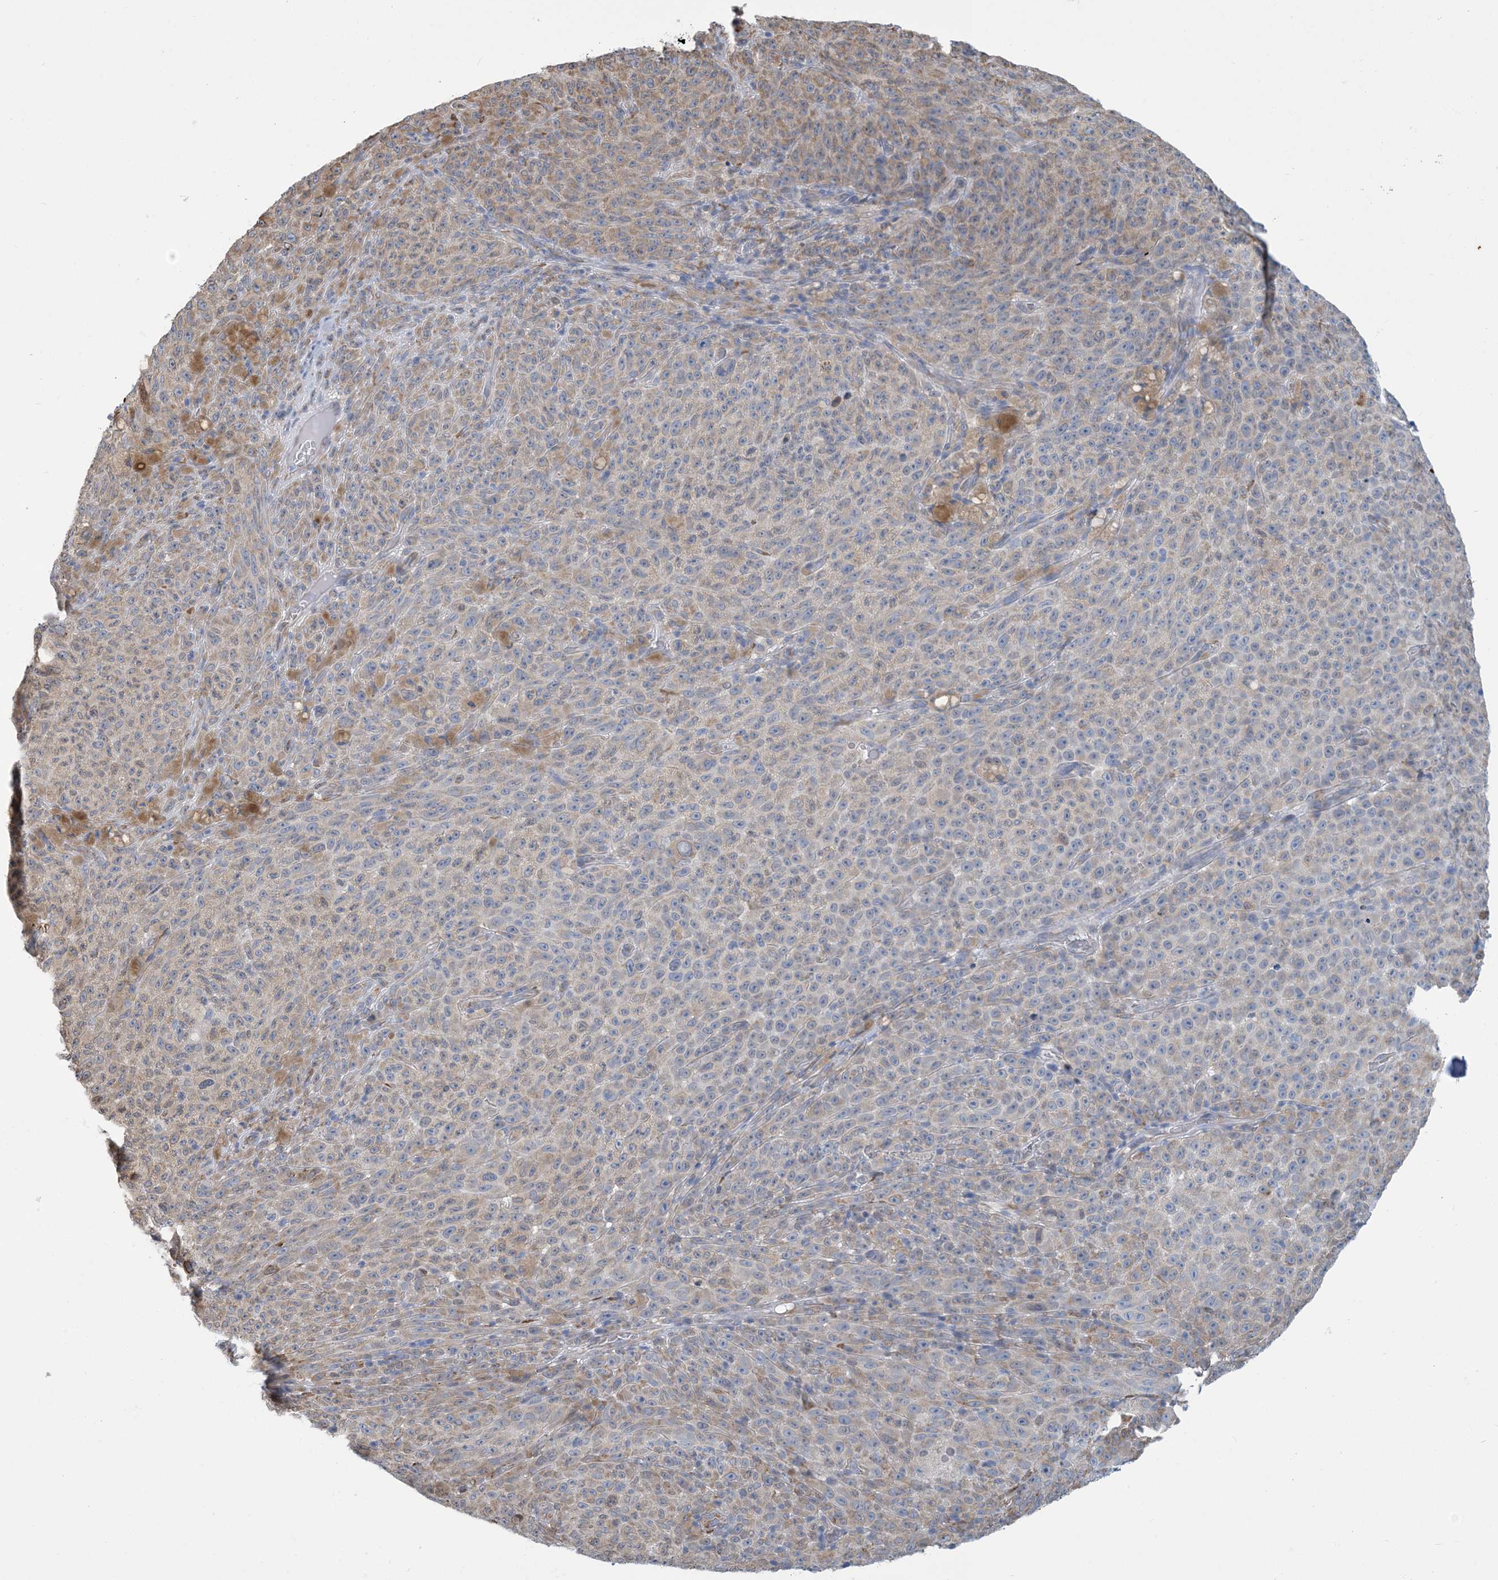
{"staining": {"intensity": "weak", "quantity": "25%-75%", "location": "cytoplasmic/membranous"}, "tissue": "melanoma", "cell_type": "Tumor cells", "image_type": "cancer", "snomed": [{"axis": "morphology", "description": "Malignant melanoma, NOS"}, {"axis": "topography", "description": "Skin"}], "caption": "IHC of melanoma demonstrates low levels of weak cytoplasmic/membranous staining in approximately 25%-75% of tumor cells.", "gene": "CCDC14", "patient": {"sex": "female", "age": 82}}